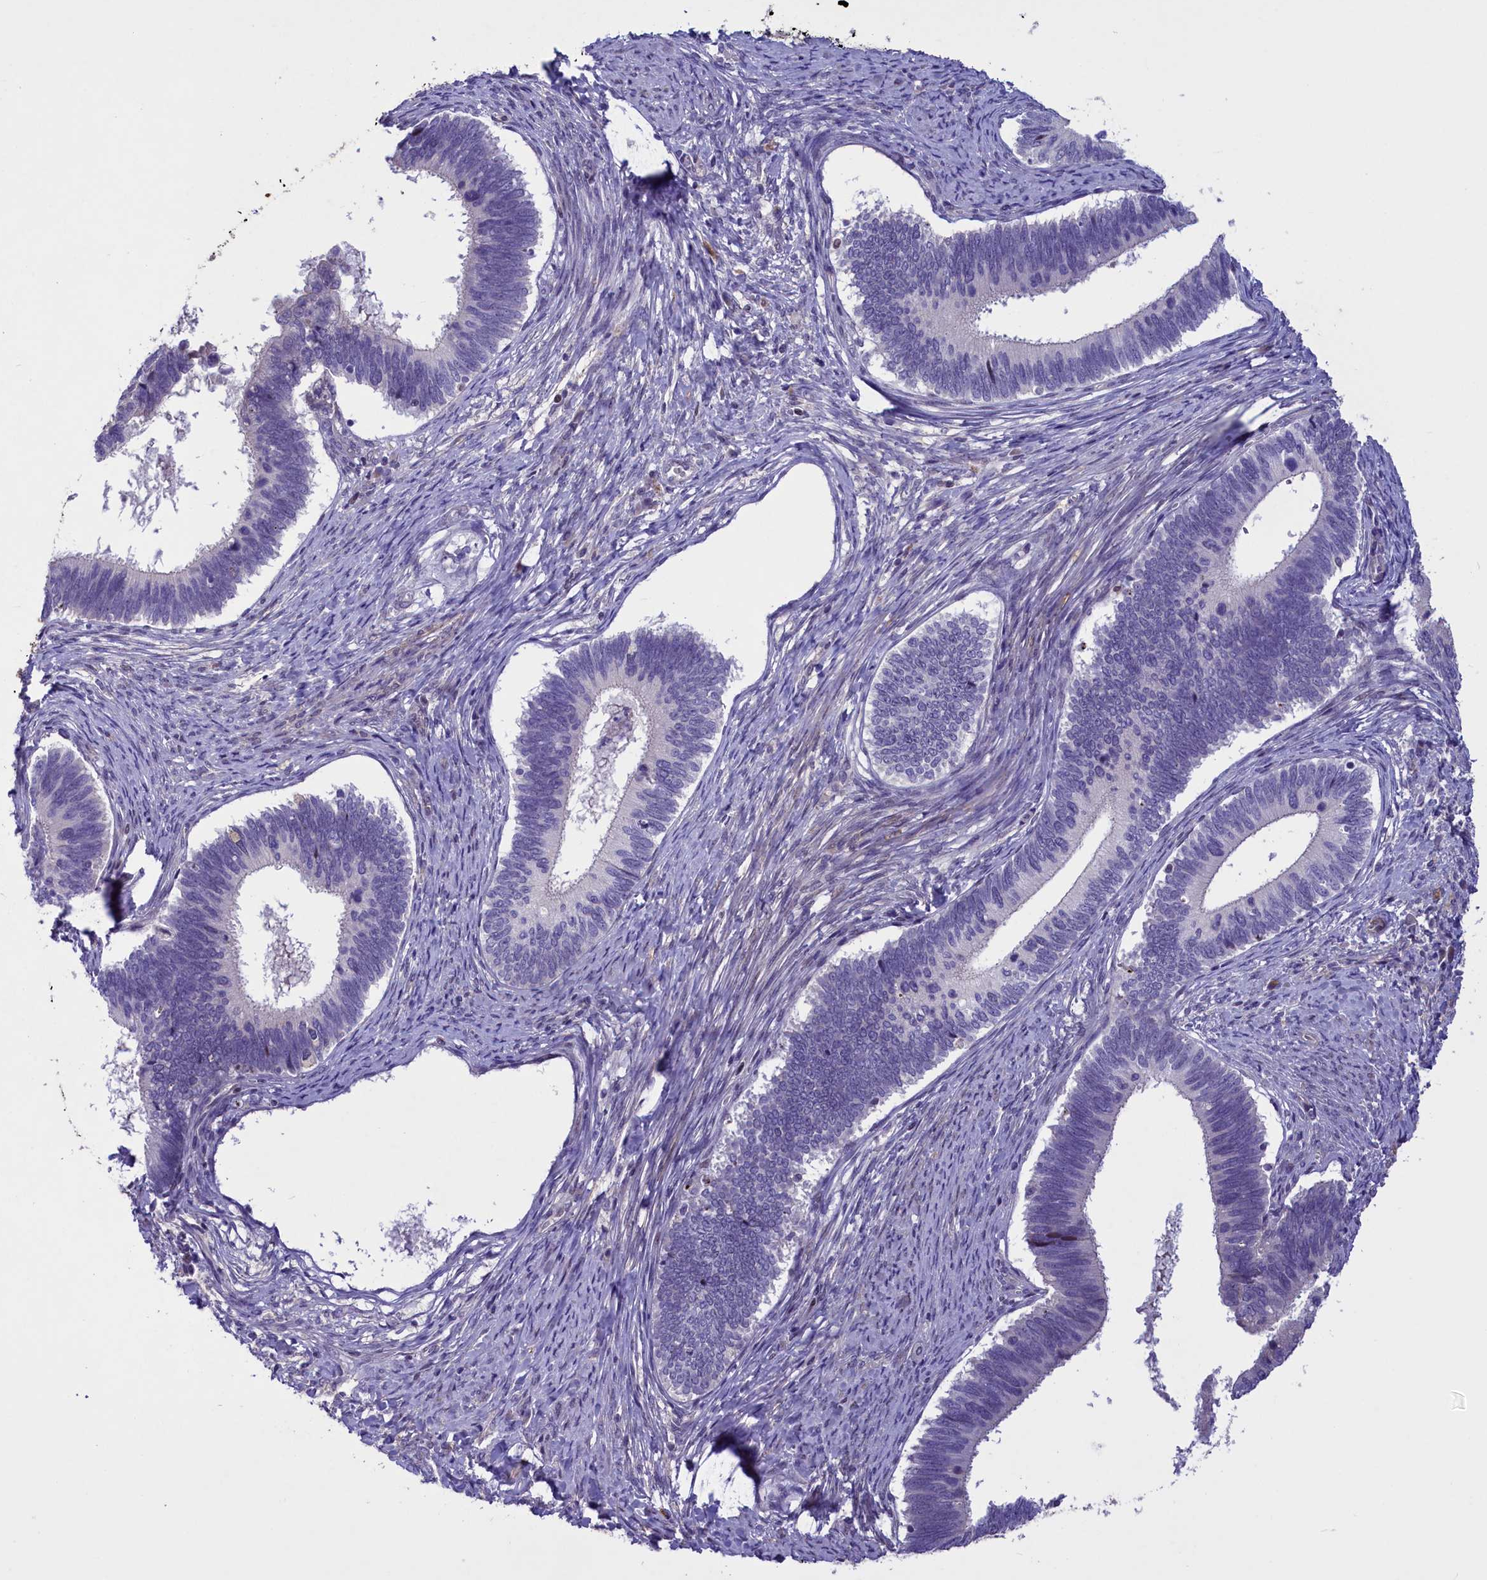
{"staining": {"intensity": "negative", "quantity": "none", "location": "none"}, "tissue": "cervical cancer", "cell_type": "Tumor cells", "image_type": "cancer", "snomed": [{"axis": "morphology", "description": "Adenocarcinoma, NOS"}, {"axis": "topography", "description": "Cervix"}], "caption": "High power microscopy histopathology image of an IHC micrograph of adenocarcinoma (cervical), revealing no significant positivity in tumor cells.", "gene": "MAN2C1", "patient": {"sex": "female", "age": 42}}